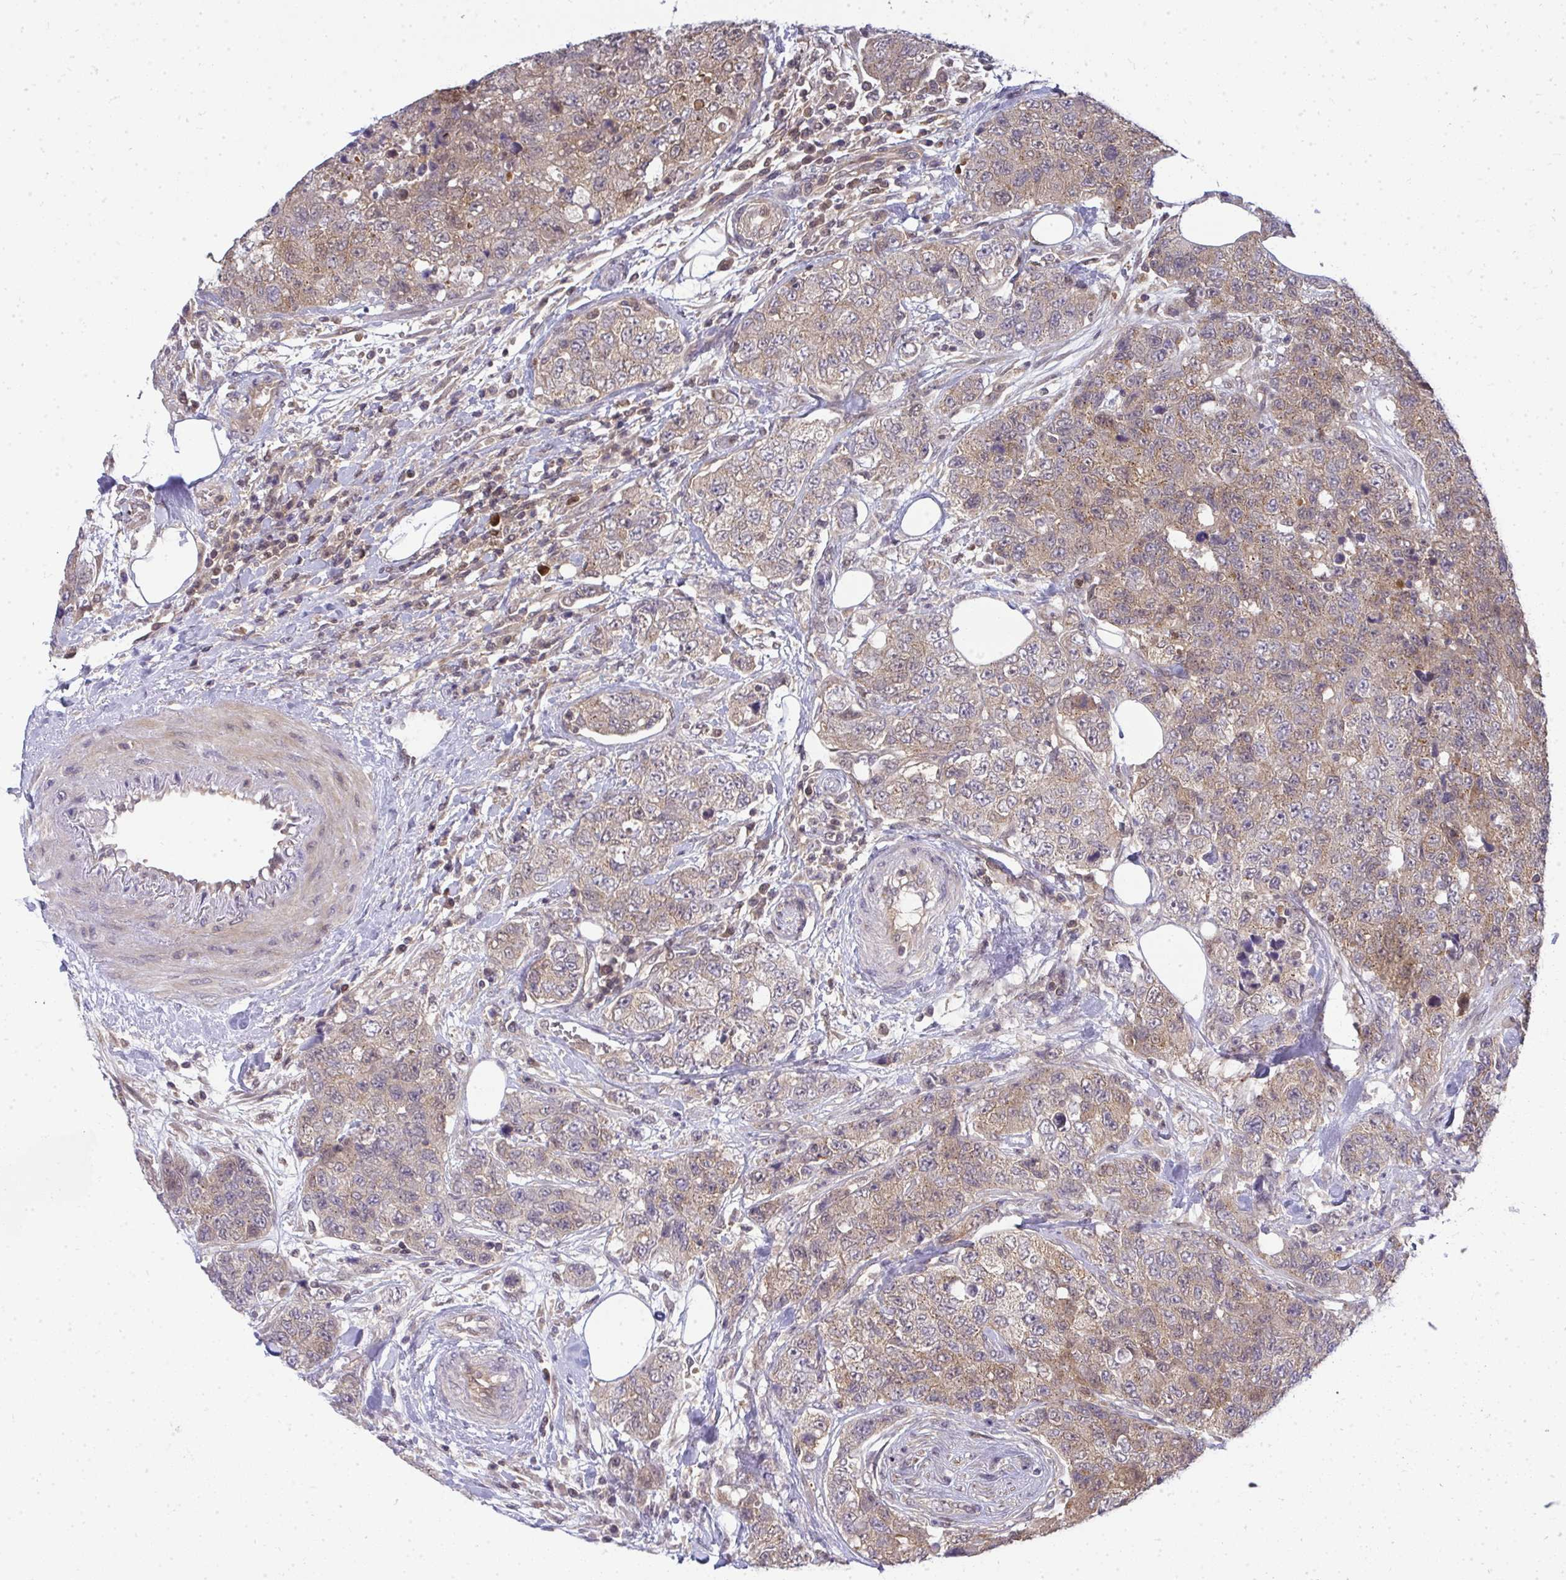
{"staining": {"intensity": "weak", "quantity": ">75%", "location": "cytoplasmic/membranous"}, "tissue": "urothelial cancer", "cell_type": "Tumor cells", "image_type": "cancer", "snomed": [{"axis": "morphology", "description": "Urothelial carcinoma, High grade"}, {"axis": "topography", "description": "Urinary bladder"}], "caption": "Urothelial carcinoma (high-grade) tissue displays weak cytoplasmic/membranous expression in approximately >75% of tumor cells, visualized by immunohistochemistry.", "gene": "HDHD2", "patient": {"sex": "female", "age": 78}}